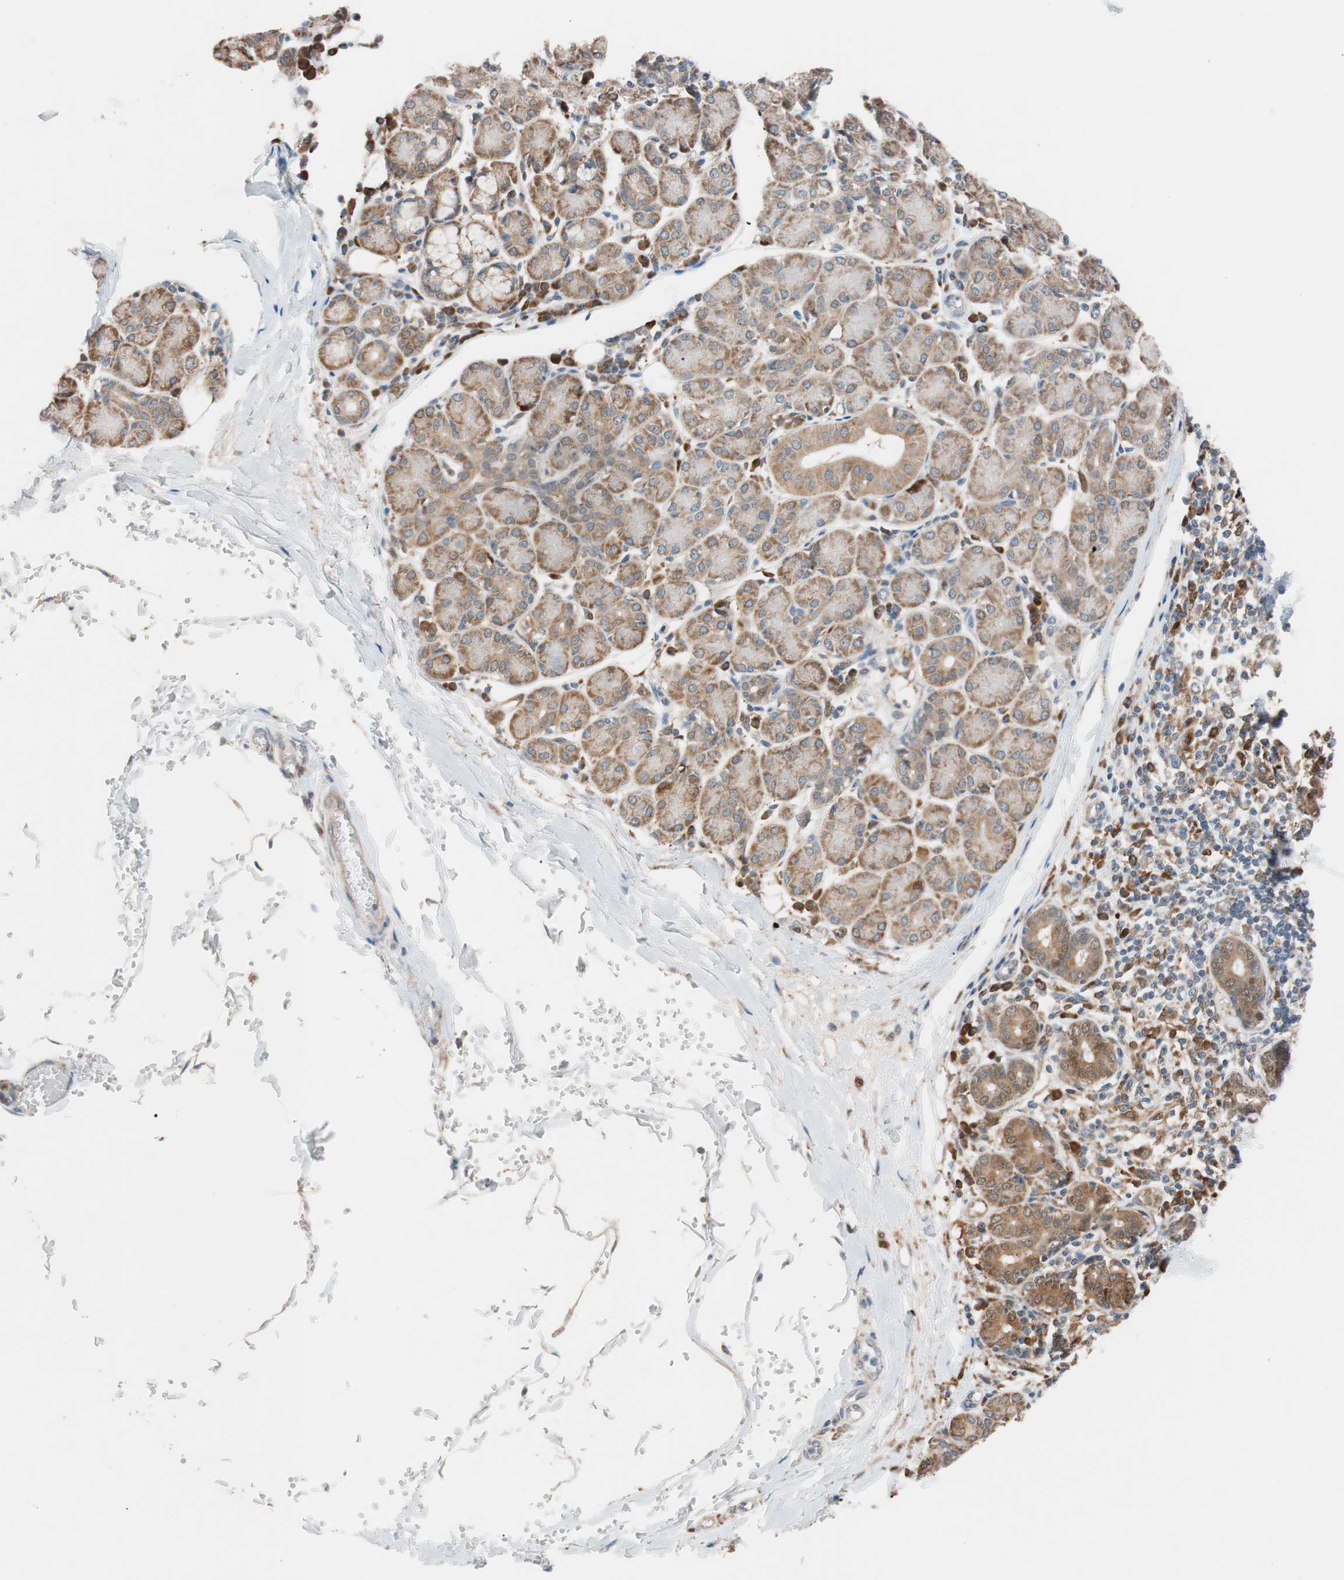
{"staining": {"intensity": "strong", "quantity": ">75%", "location": "cytoplasmic/membranous"}, "tissue": "salivary gland", "cell_type": "Glandular cells", "image_type": "normal", "snomed": [{"axis": "morphology", "description": "Normal tissue, NOS"}, {"axis": "morphology", "description": "Inflammation, NOS"}, {"axis": "topography", "description": "Lymph node"}, {"axis": "topography", "description": "Salivary gland"}], "caption": "IHC staining of benign salivary gland, which displays high levels of strong cytoplasmic/membranous staining in approximately >75% of glandular cells indicating strong cytoplasmic/membranous protein expression. The staining was performed using DAB (brown) for protein detection and nuclei were counterstained in hematoxylin (blue).", "gene": "FAAH", "patient": {"sex": "male", "age": 3}}